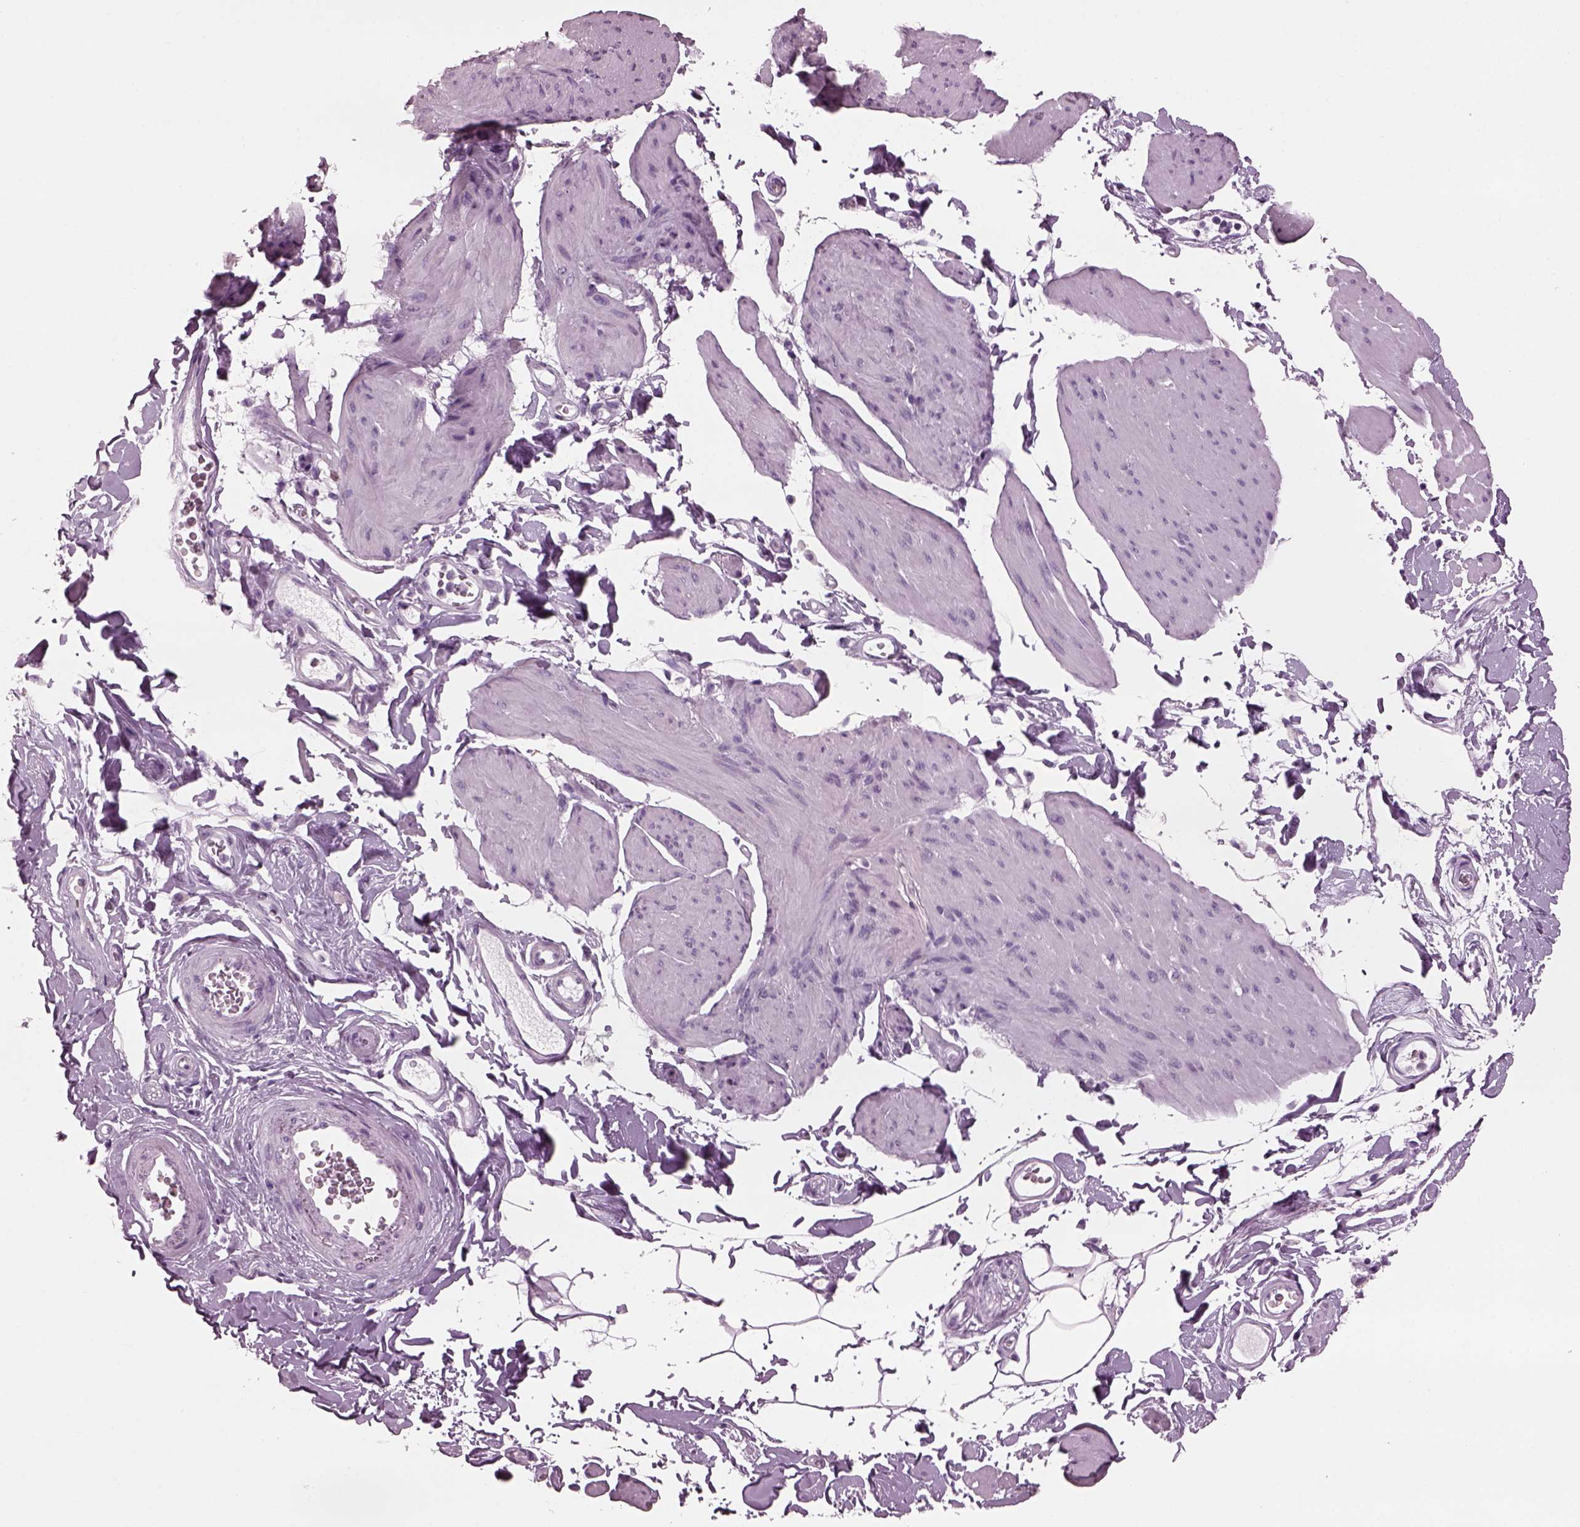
{"staining": {"intensity": "negative", "quantity": "none", "location": "none"}, "tissue": "smooth muscle", "cell_type": "Smooth muscle cells", "image_type": "normal", "snomed": [{"axis": "morphology", "description": "Normal tissue, NOS"}, {"axis": "topography", "description": "Adipose tissue"}, {"axis": "topography", "description": "Smooth muscle"}, {"axis": "topography", "description": "Peripheral nerve tissue"}], "caption": "The micrograph demonstrates no significant expression in smooth muscle cells of smooth muscle. The staining was performed using DAB (3,3'-diaminobenzidine) to visualize the protein expression in brown, while the nuclei were stained in blue with hematoxylin (Magnification: 20x).", "gene": "TPPP2", "patient": {"sex": "male", "age": 83}}